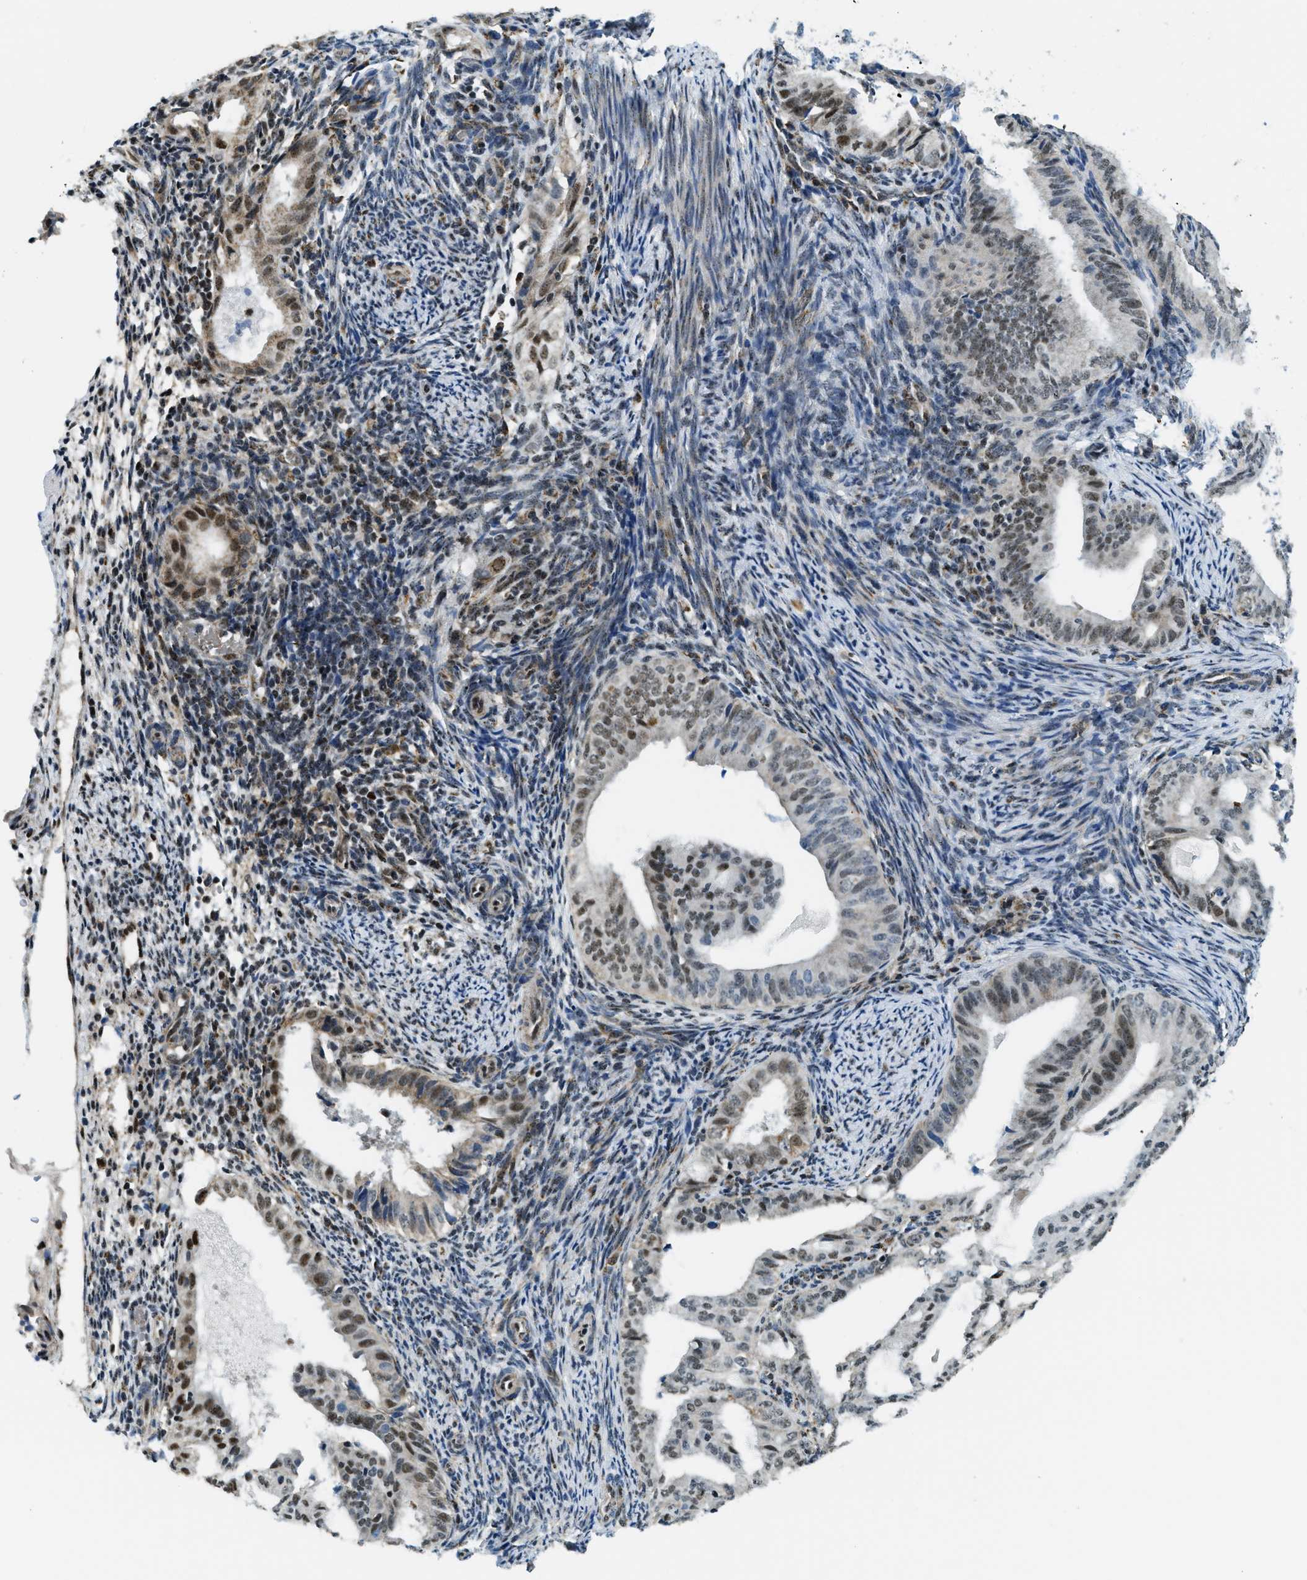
{"staining": {"intensity": "moderate", "quantity": ">75%", "location": "cytoplasmic/membranous,nuclear"}, "tissue": "endometrial cancer", "cell_type": "Tumor cells", "image_type": "cancer", "snomed": [{"axis": "morphology", "description": "Adenocarcinoma, NOS"}, {"axis": "topography", "description": "Endometrium"}], "caption": "An immunohistochemistry (IHC) micrograph of neoplastic tissue is shown. Protein staining in brown labels moderate cytoplasmic/membranous and nuclear positivity in endometrial cancer within tumor cells.", "gene": "SP100", "patient": {"sex": "female", "age": 58}}